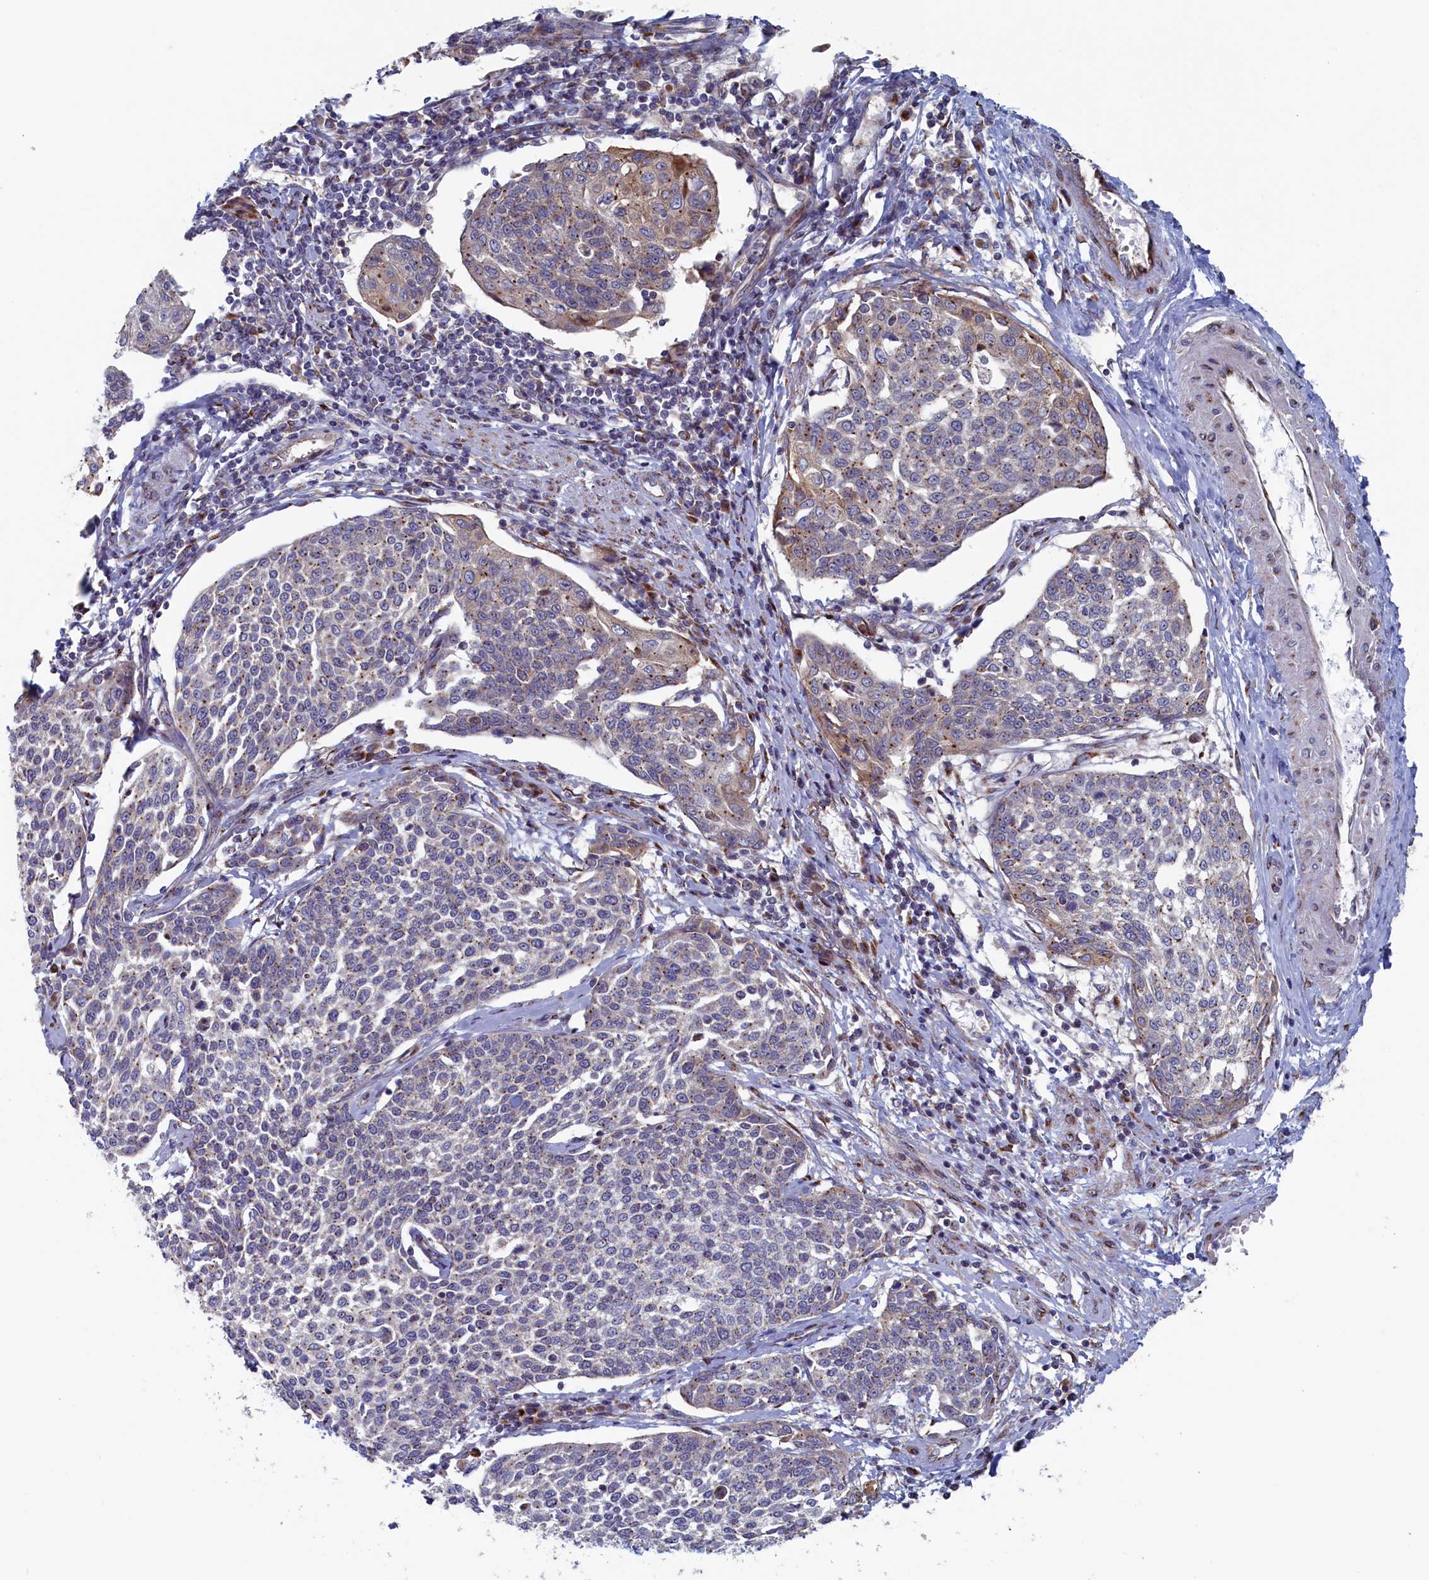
{"staining": {"intensity": "weak", "quantity": "<25%", "location": "cytoplasmic/membranous"}, "tissue": "cervical cancer", "cell_type": "Tumor cells", "image_type": "cancer", "snomed": [{"axis": "morphology", "description": "Squamous cell carcinoma, NOS"}, {"axis": "topography", "description": "Cervix"}], "caption": "This is a histopathology image of IHC staining of cervical cancer, which shows no expression in tumor cells.", "gene": "MTFMT", "patient": {"sex": "female", "age": 34}}